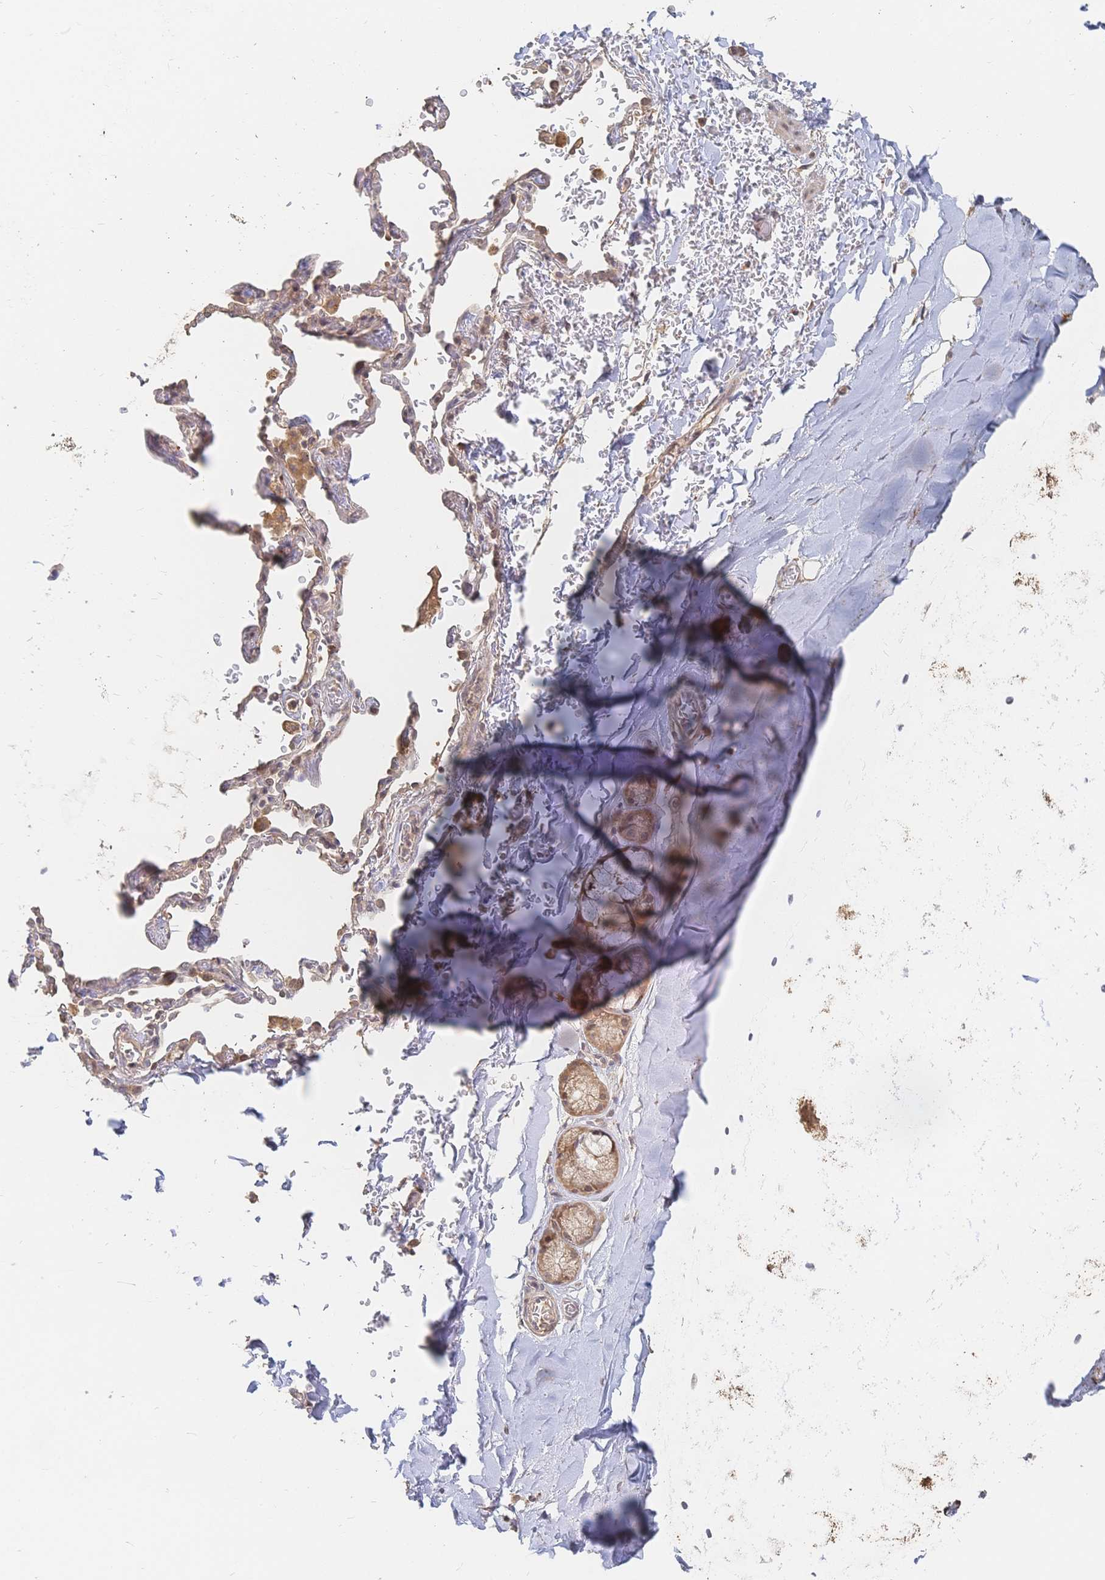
{"staining": {"intensity": "moderate", "quantity": "25%-75%", "location": "cytoplasmic/membranous"}, "tissue": "adipose tissue", "cell_type": "Adipocytes", "image_type": "normal", "snomed": [{"axis": "morphology", "description": "Normal tissue, NOS"}, {"axis": "topography", "description": "Cartilage tissue"}, {"axis": "topography", "description": "Bronchus"}, {"axis": "topography", "description": "Peripheral nerve tissue"}], "caption": "Adipose tissue stained with a brown dye demonstrates moderate cytoplasmic/membranous positive positivity in about 25%-75% of adipocytes.", "gene": "LRP5", "patient": {"sex": "male", "age": 67}}